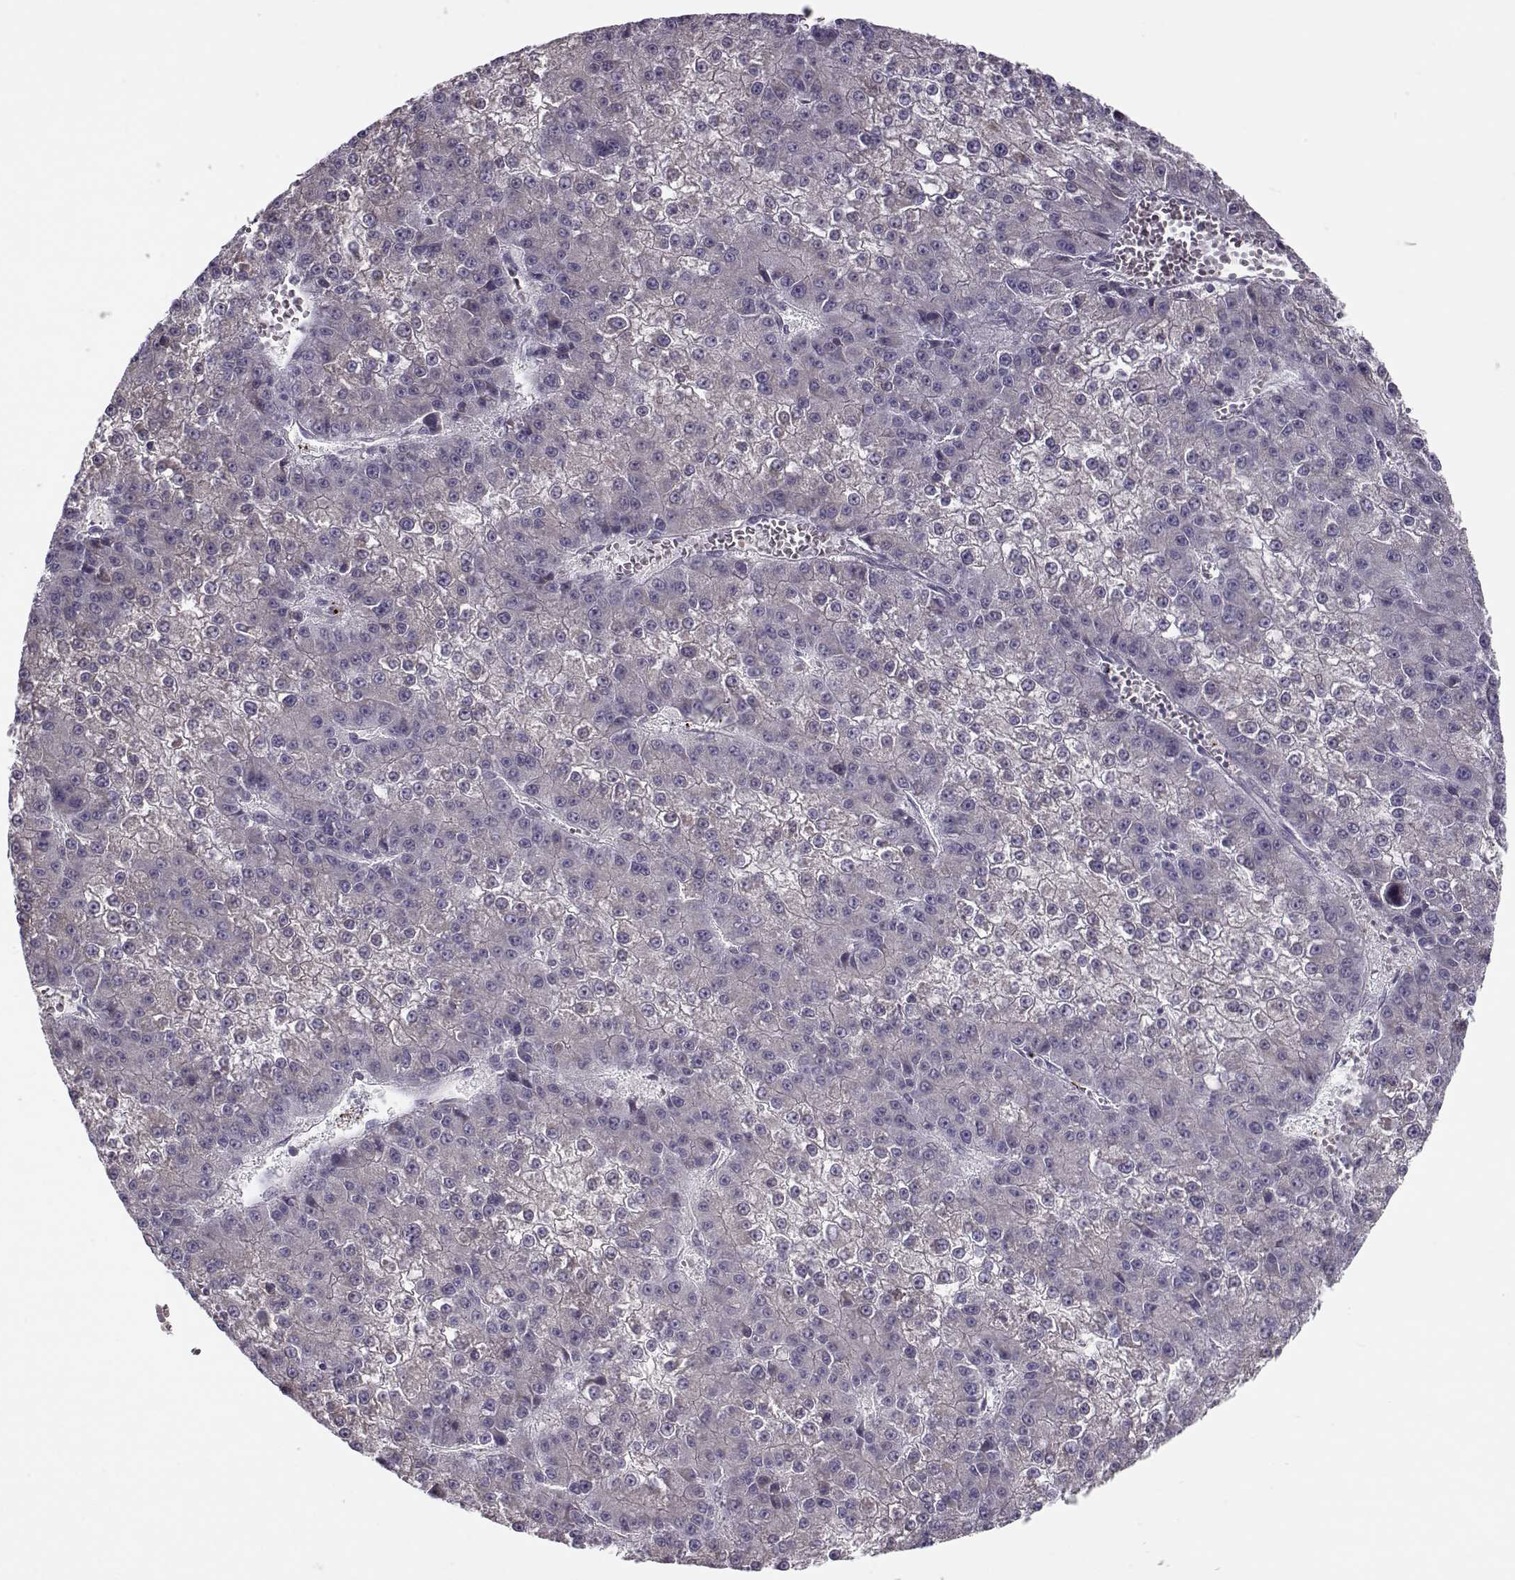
{"staining": {"intensity": "negative", "quantity": "none", "location": "none"}, "tissue": "liver cancer", "cell_type": "Tumor cells", "image_type": "cancer", "snomed": [{"axis": "morphology", "description": "Carcinoma, Hepatocellular, NOS"}, {"axis": "topography", "description": "Liver"}], "caption": "This histopathology image is of hepatocellular carcinoma (liver) stained with immunohistochemistry to label a protein in brown with the nuclei are counter-stained blue. There is no expression in tumor cells.", "gene": "KLF17", "patient": {"sex": "female", "age": 73}}